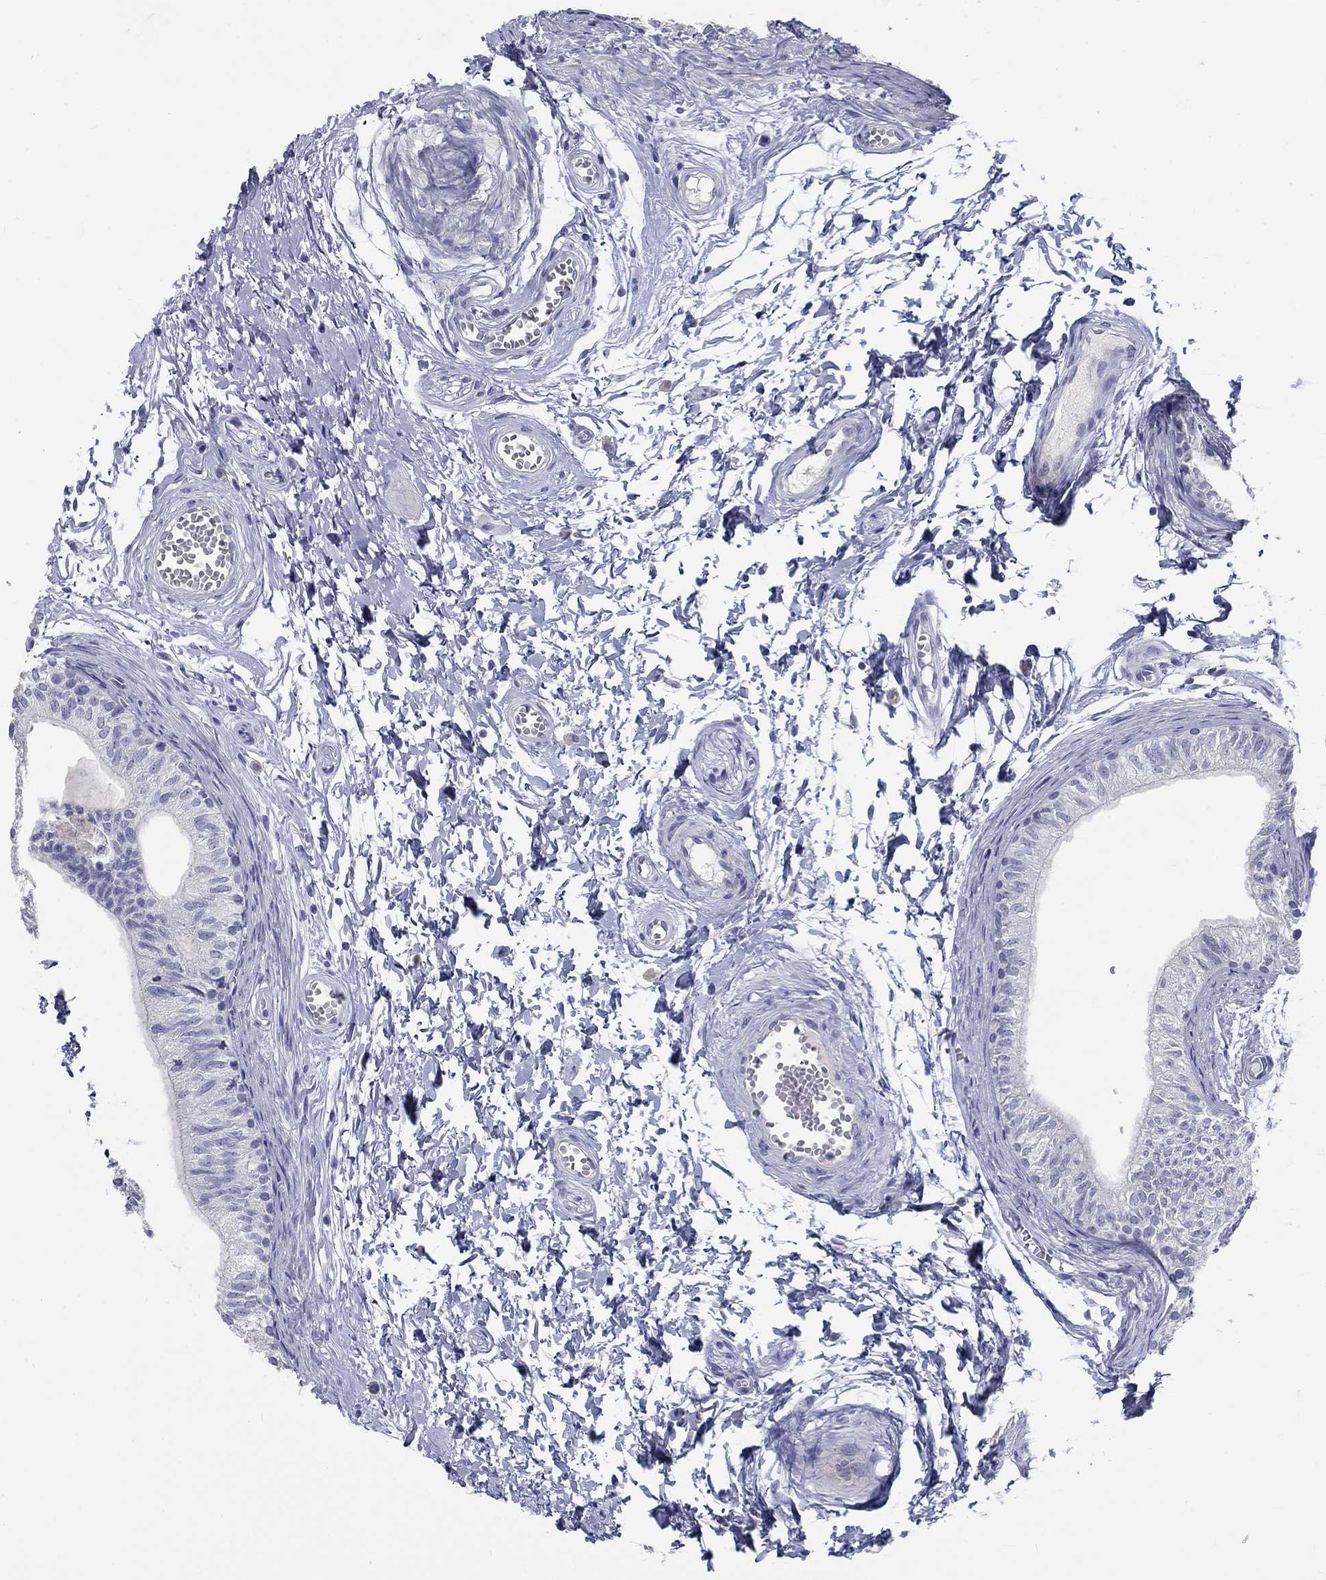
{"staining": {"intensity": "negative", "quantity": "none", "location": "none"}, "tissue": "epididymis", "cell_type": "Glandular cells", "image_type": "normal", "snomed": [{"axis": "morphology", "description": "Normal tissue, NOS"}, {"axis": "topography", "description": "Epididymis"}], "caption": "The micrograph exhibits no staining of glandular cells in benign epididymis.", "gene": "ELAVL4", "patient": {"sex": "male", "age": 22}}